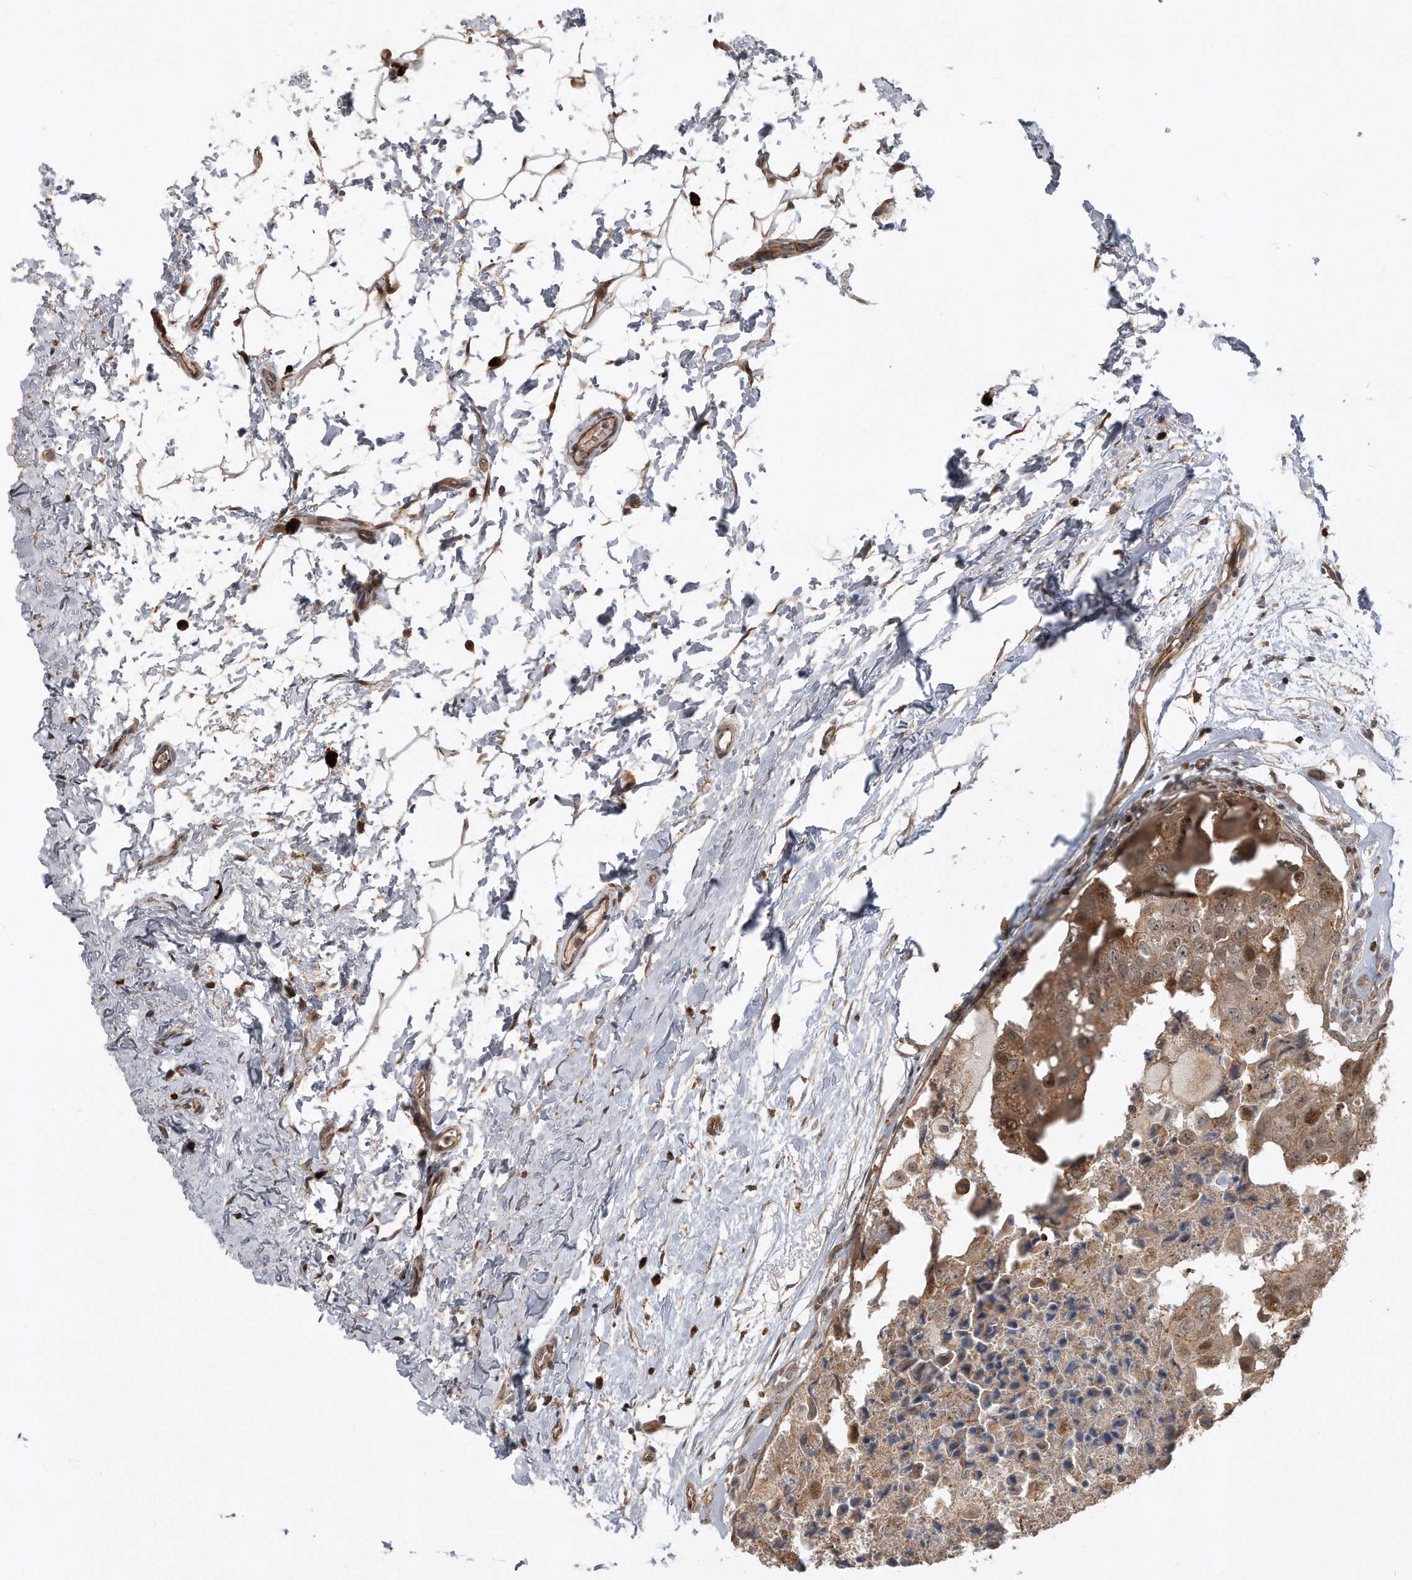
{"staining": {"intensity": "moderate", "quantity": ">75%", "location": "cytoplasmic/membranous"}, "tissue": "breast cancer", "cell_type": "Tumor cells", "image_type": "cancer", "snomed": [{"axis": "morphology", "description": "Duct carcinoma"}, {"axis": "topography", "description": "Breast"}], "caption": "This is a histology image of immunohistochemistry (IHC) staining of intraductal carcinoma (breast), which shows moderate expression in the cytoplasmic/membranous of tumor cells.", "gene": "PGBD2", "patient": {"sex": "female", "age": 62}}